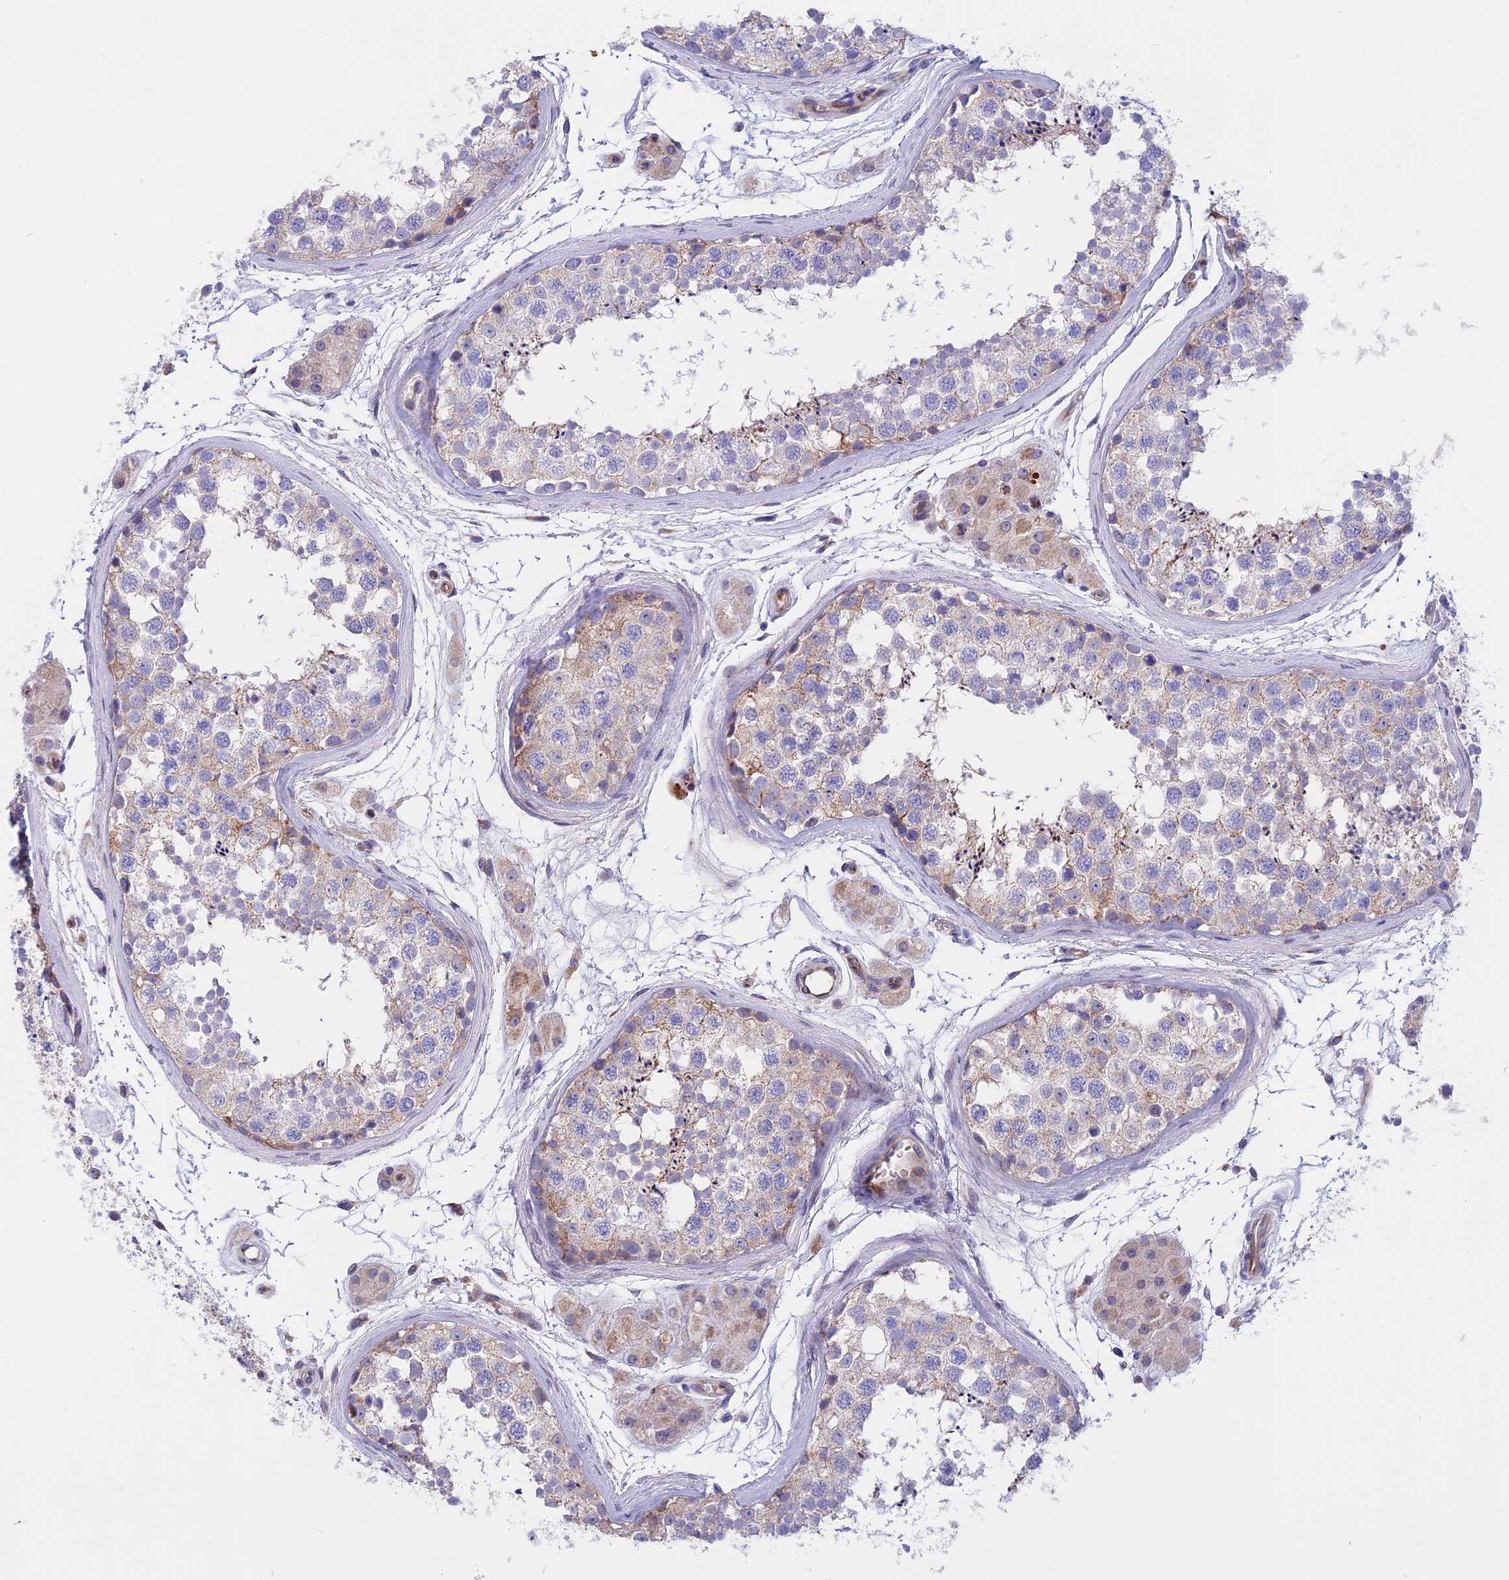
{"staining": {"intensity": "weak", "quantity": "25%-75%", "location": "cytoplasmic/membranous"}, "tissue": "testis", "cell_type": "Cells in seminiferous ducts", "image_type": "normal", "snomed": [{"axis": "morphology", "description": "Normal tissue, NOS"}, {"axis": "topography", "description": "Testis"}], "caption": "Immunohistochemical staining of unremarkable testis demonstrates weak cytoplasmic/membranous protein positivity in approximately 25%-75% of cells in seminiferous ducts.", "gene": "TMEM138", "patient": {"sex": "male", "age": 56}}